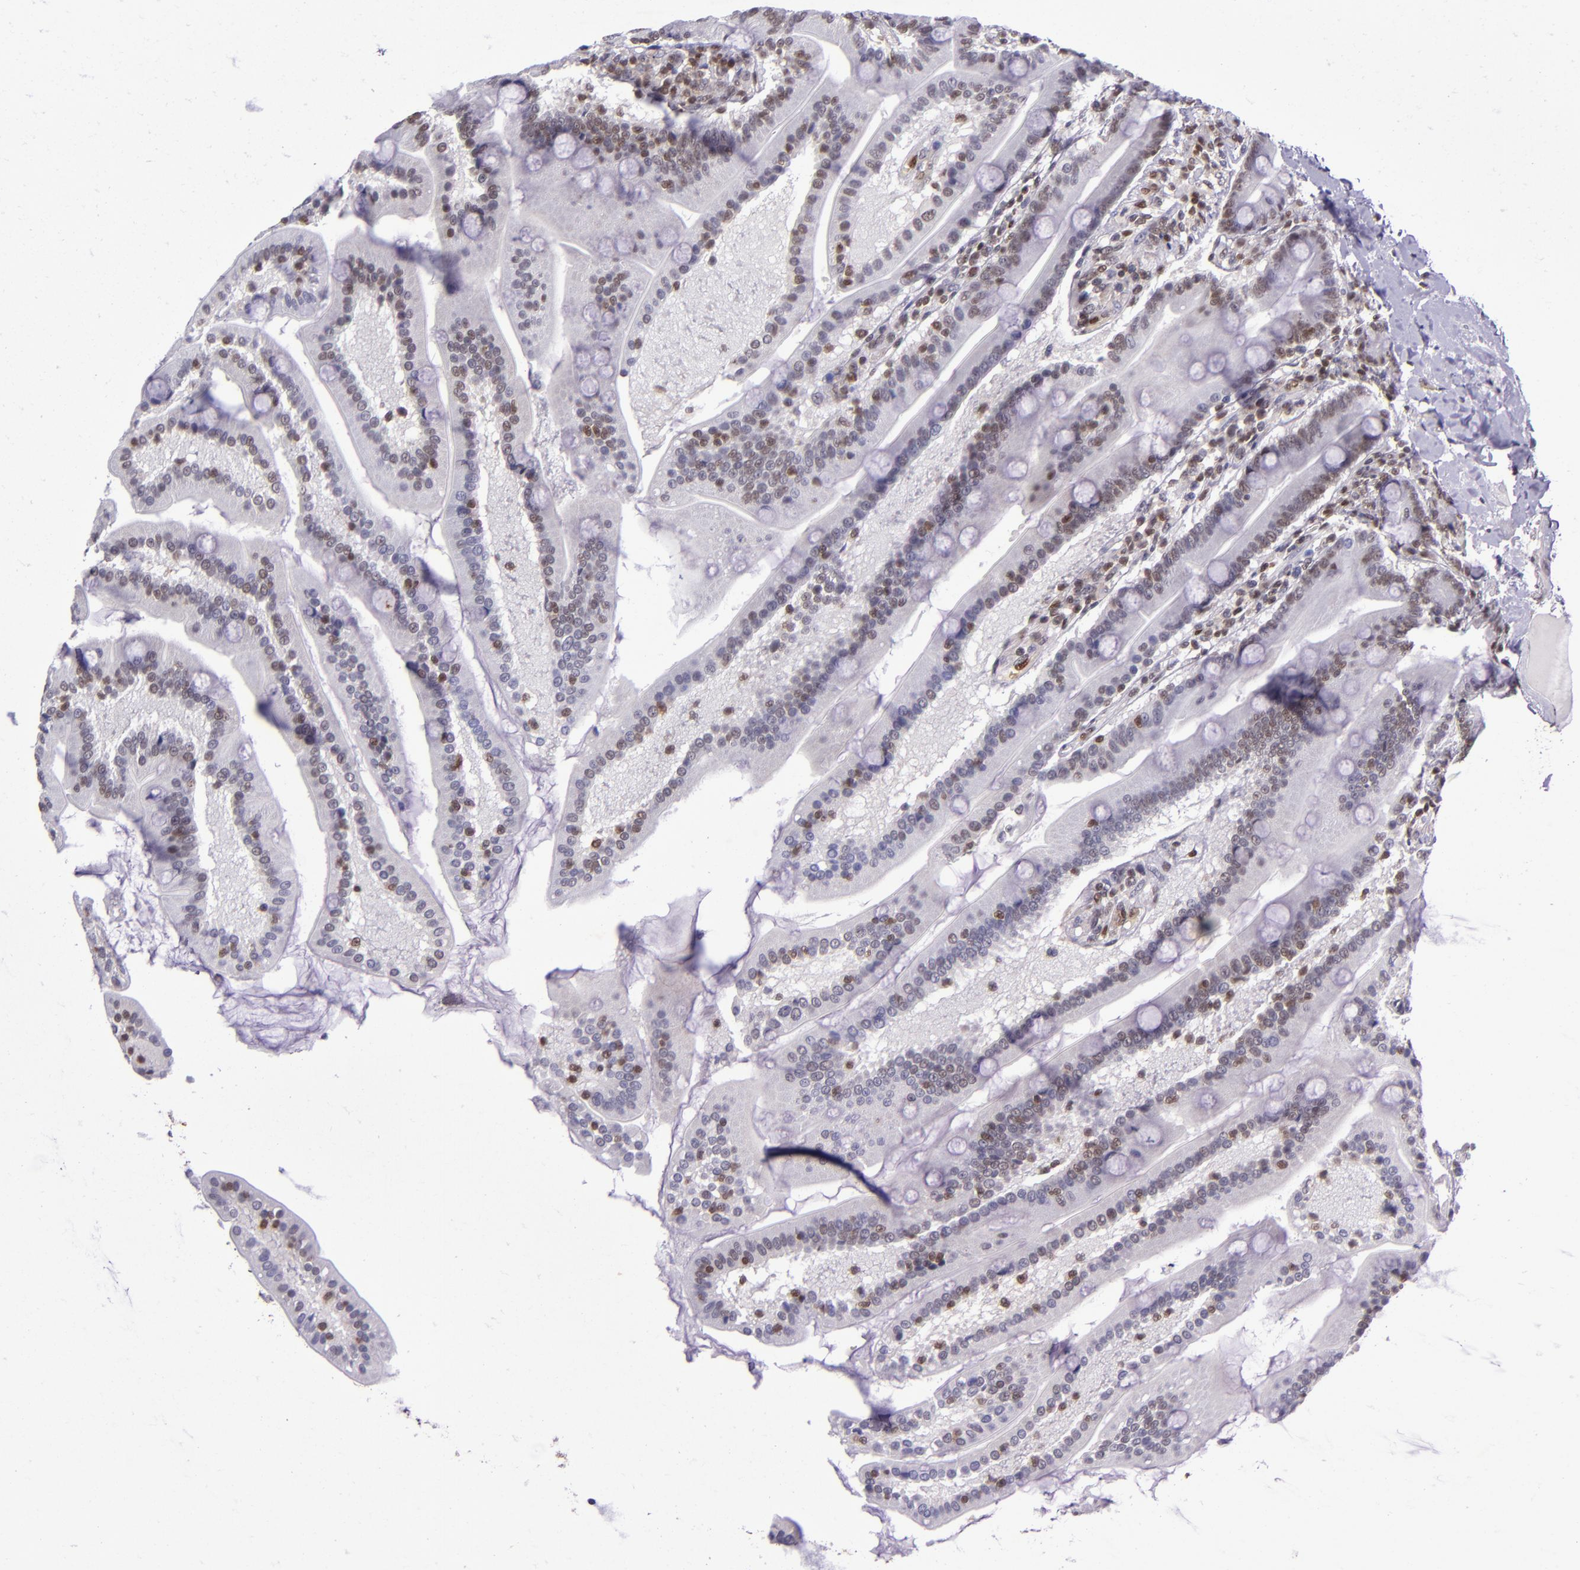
{"staining": {"intensity": "strong", "quantity": ">75%", "location": "nuclear"}, "tissue": "duodenum", "cell_type": "Glandular cells", "image_type": "normal", "snomed": [{"axis": "morphology", "description": "Normal tissue, NOS"}, {"axis": "topography", "description": "Duodenum"}], "caption": "Immunohistochemistry staining of benign duodenum, which shows high levels of strong nuclear positivity in approximately >75% of glandular cells indicating strong nuclear protein positivity. The staining was performed using DAB (3,3'-diaminobenzidine) (brown) for protein detection and nuclei were counterstained in hematoxylin (blue).", "gene": "MGMT", "patient": {"sex": "female", "age": 64}}